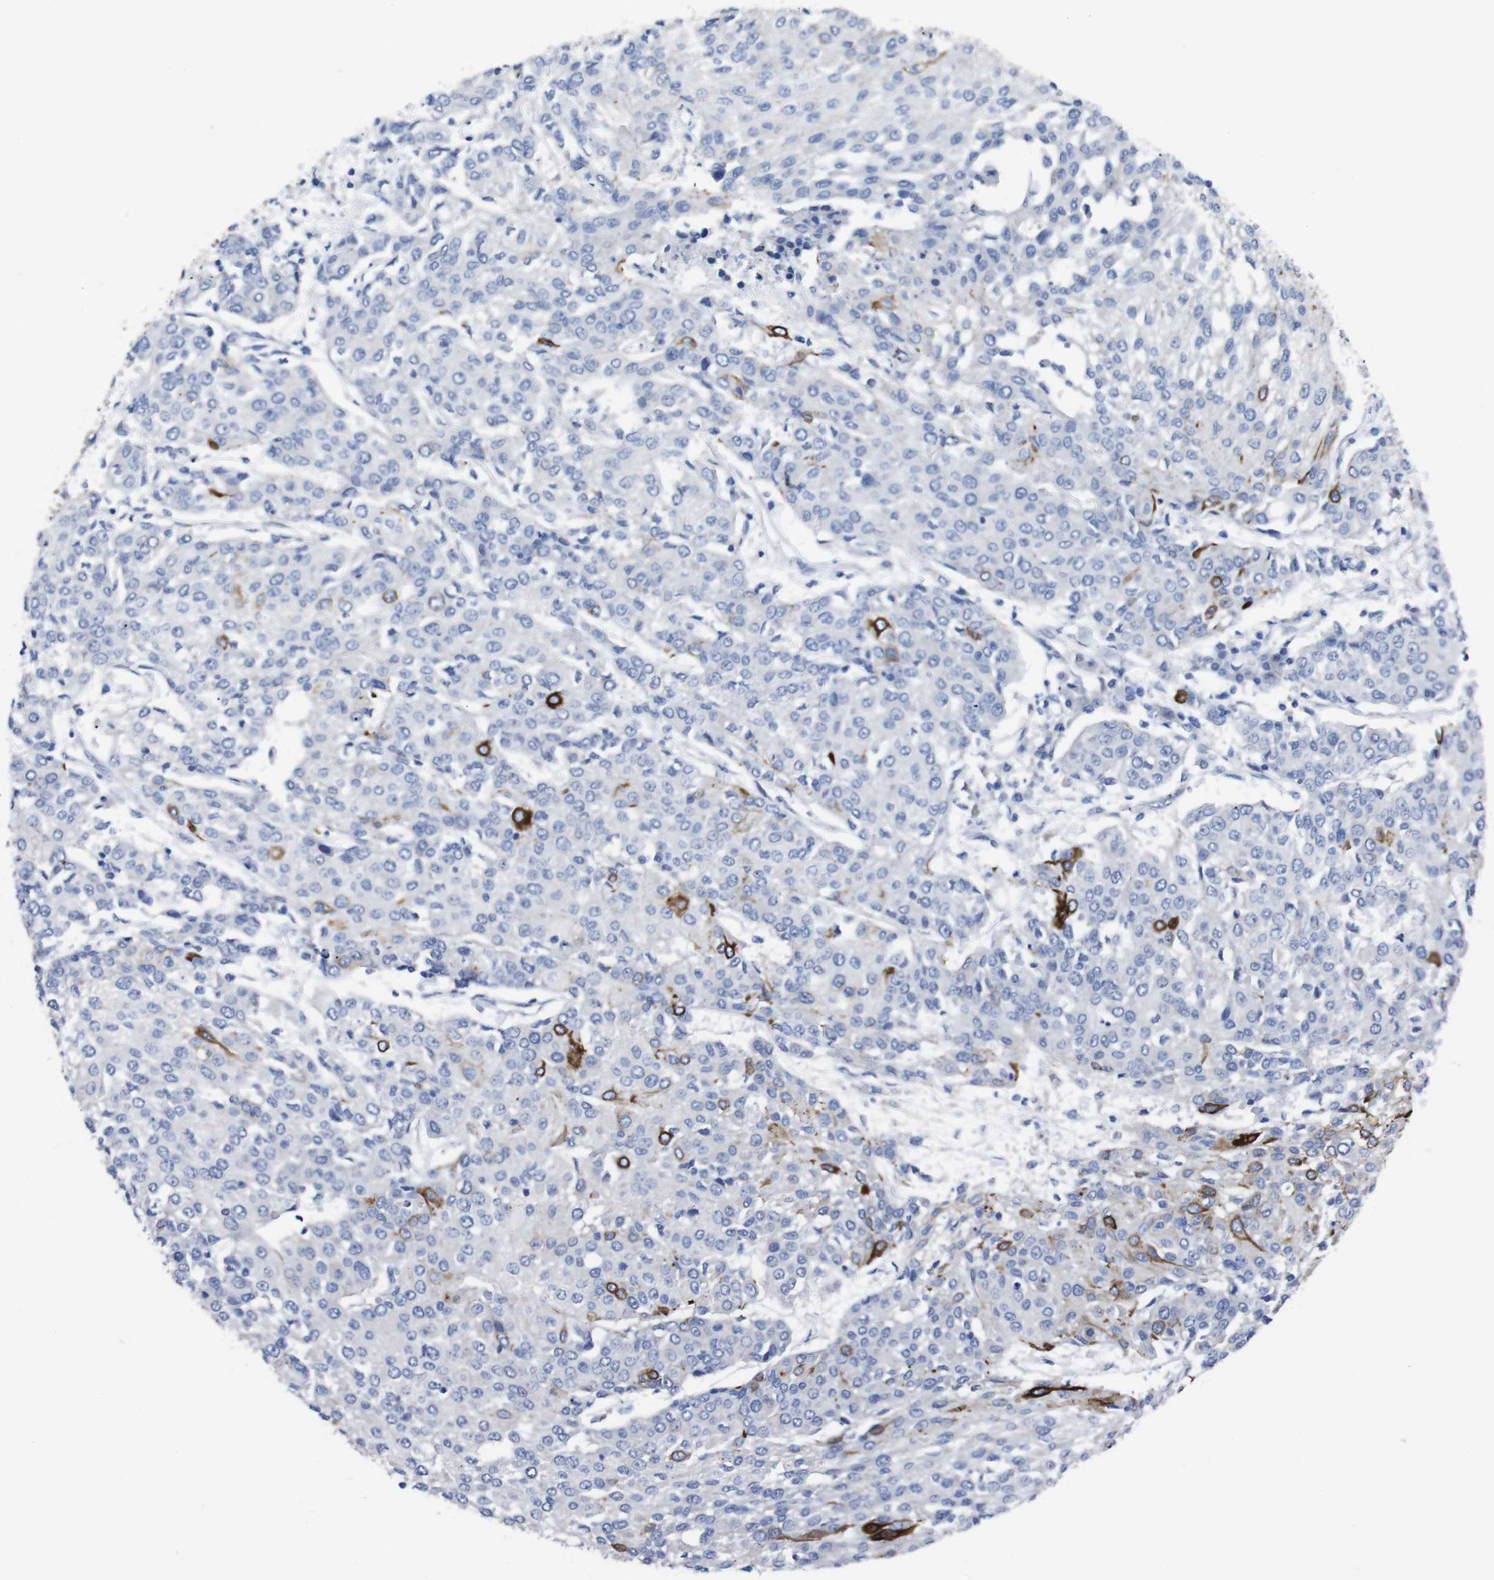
{"staining": {"intensity": "strong", "quantity": "<25%", "location": "cytoplasmic/membranous"}, "tissue": "urothelial cancer", "cell_type": "Tumor cells", "image_type": "cancer", "snomed": [{"axis": "morphology", "description": "Urothelial carcinoma, High grade"}, {"axis": "topography", "description": "Urinary bladder"}], "caption": "Urothelial cancer stained with IHC reveals strong cytoplasmic/membranous expression in approximately <25% of tumor cells.", "gene": "GJB2", "patient": {"sex": "female", "age": 85}}